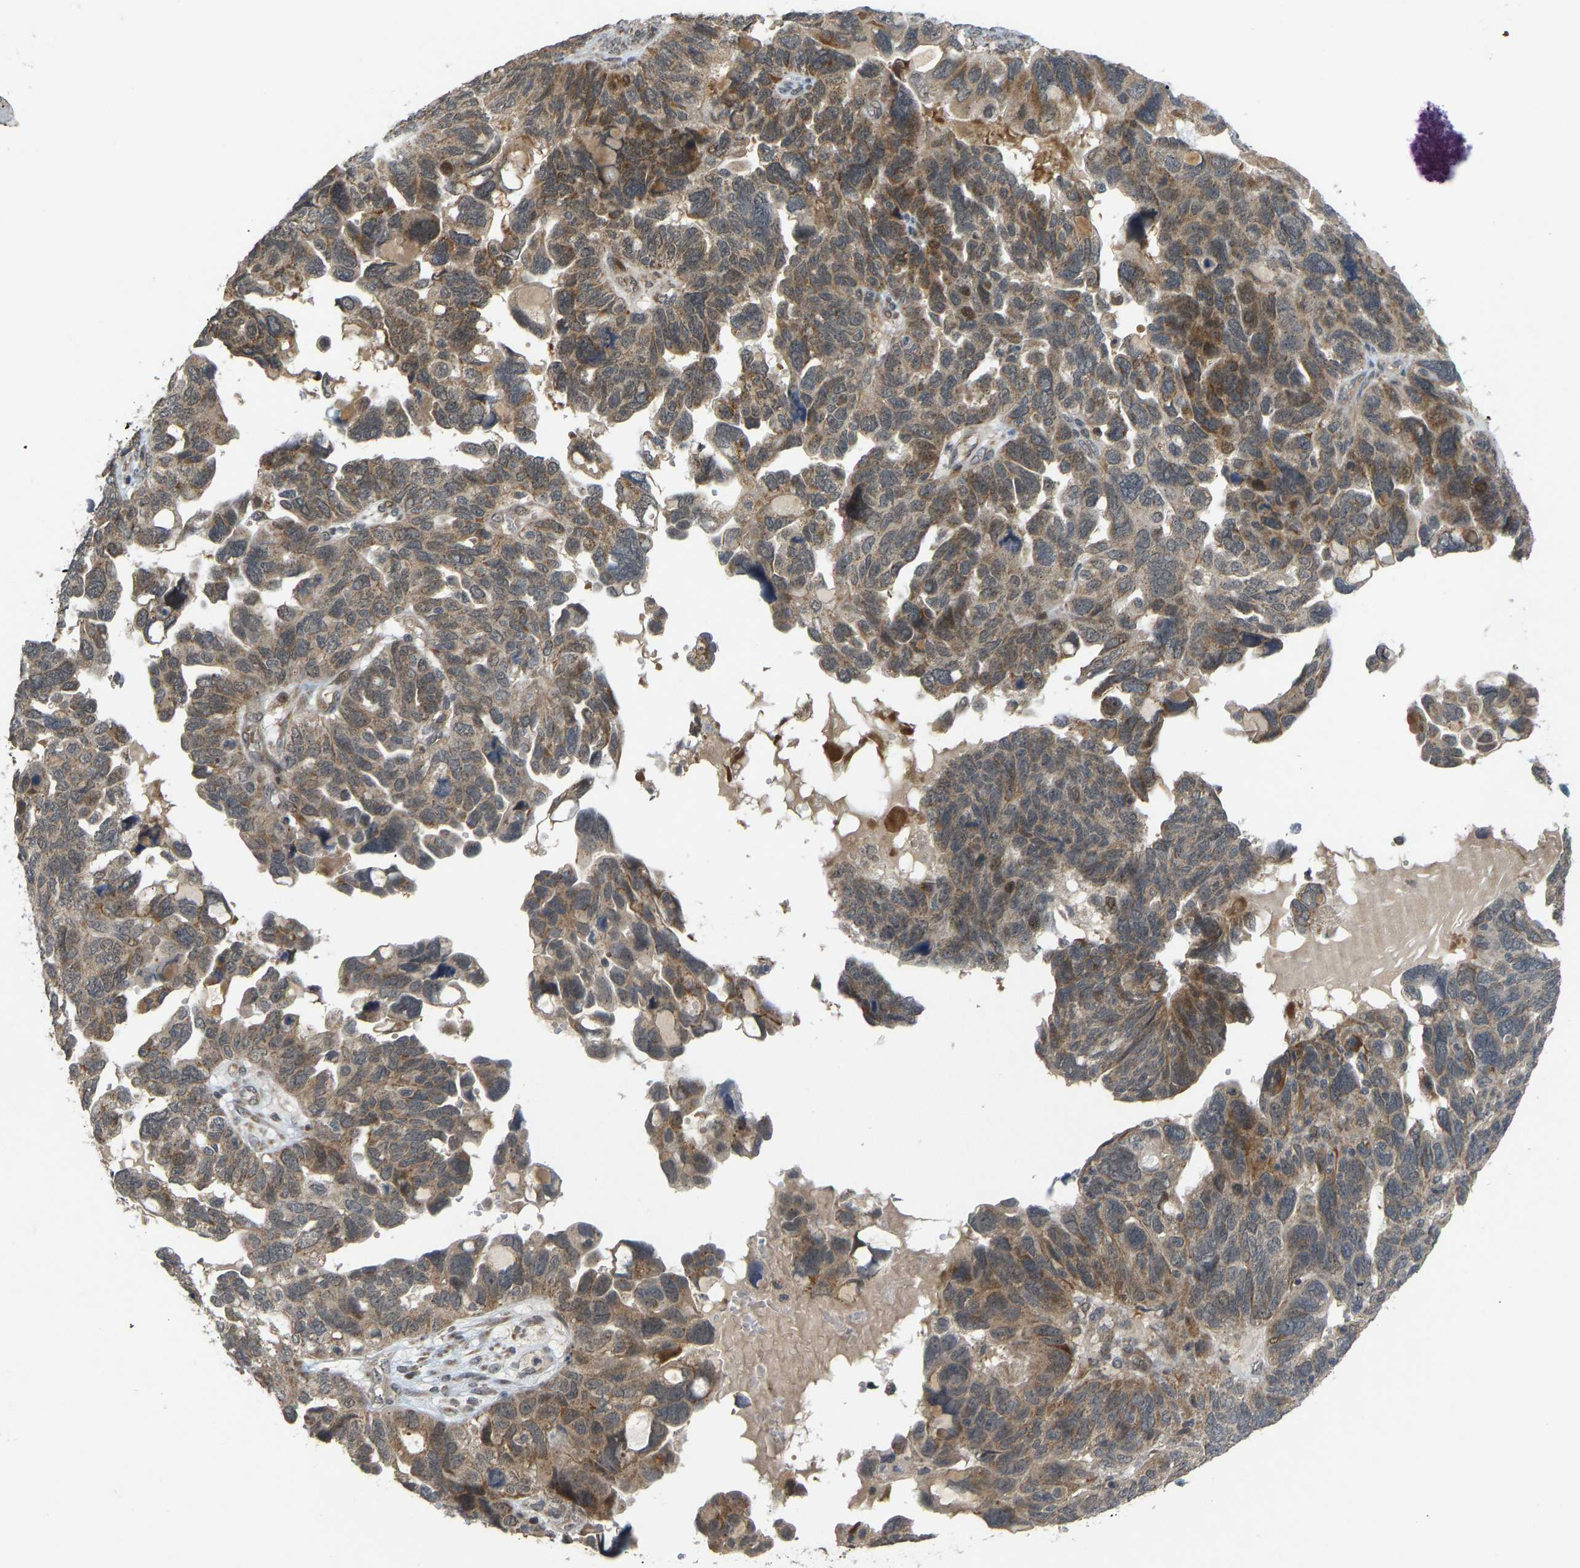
{"staining": {"intensity": "moderate", "quantity": ">75%", "location": "cytoplasmic/membranous"}, "tissue": "ovarian cancer", "cell_type": "Tumor cells", "image_type": "cancer", "snomed": [{"axis": "morphology", "description": "Cystadenocarcinoma, serous, NOS"}, {"axis": "topography", "description": "Ovary"}], "caption": "This photomicrograph exhibits ovarian cancer stained with IHC to label a protein in brown. The cytoplasmic/membranous of tumor cells show moderate positivity for the protein. Nuclei are counter-stained blue.", "gene": "ACADS", "patient": {"sex": "female", "age": 79}}